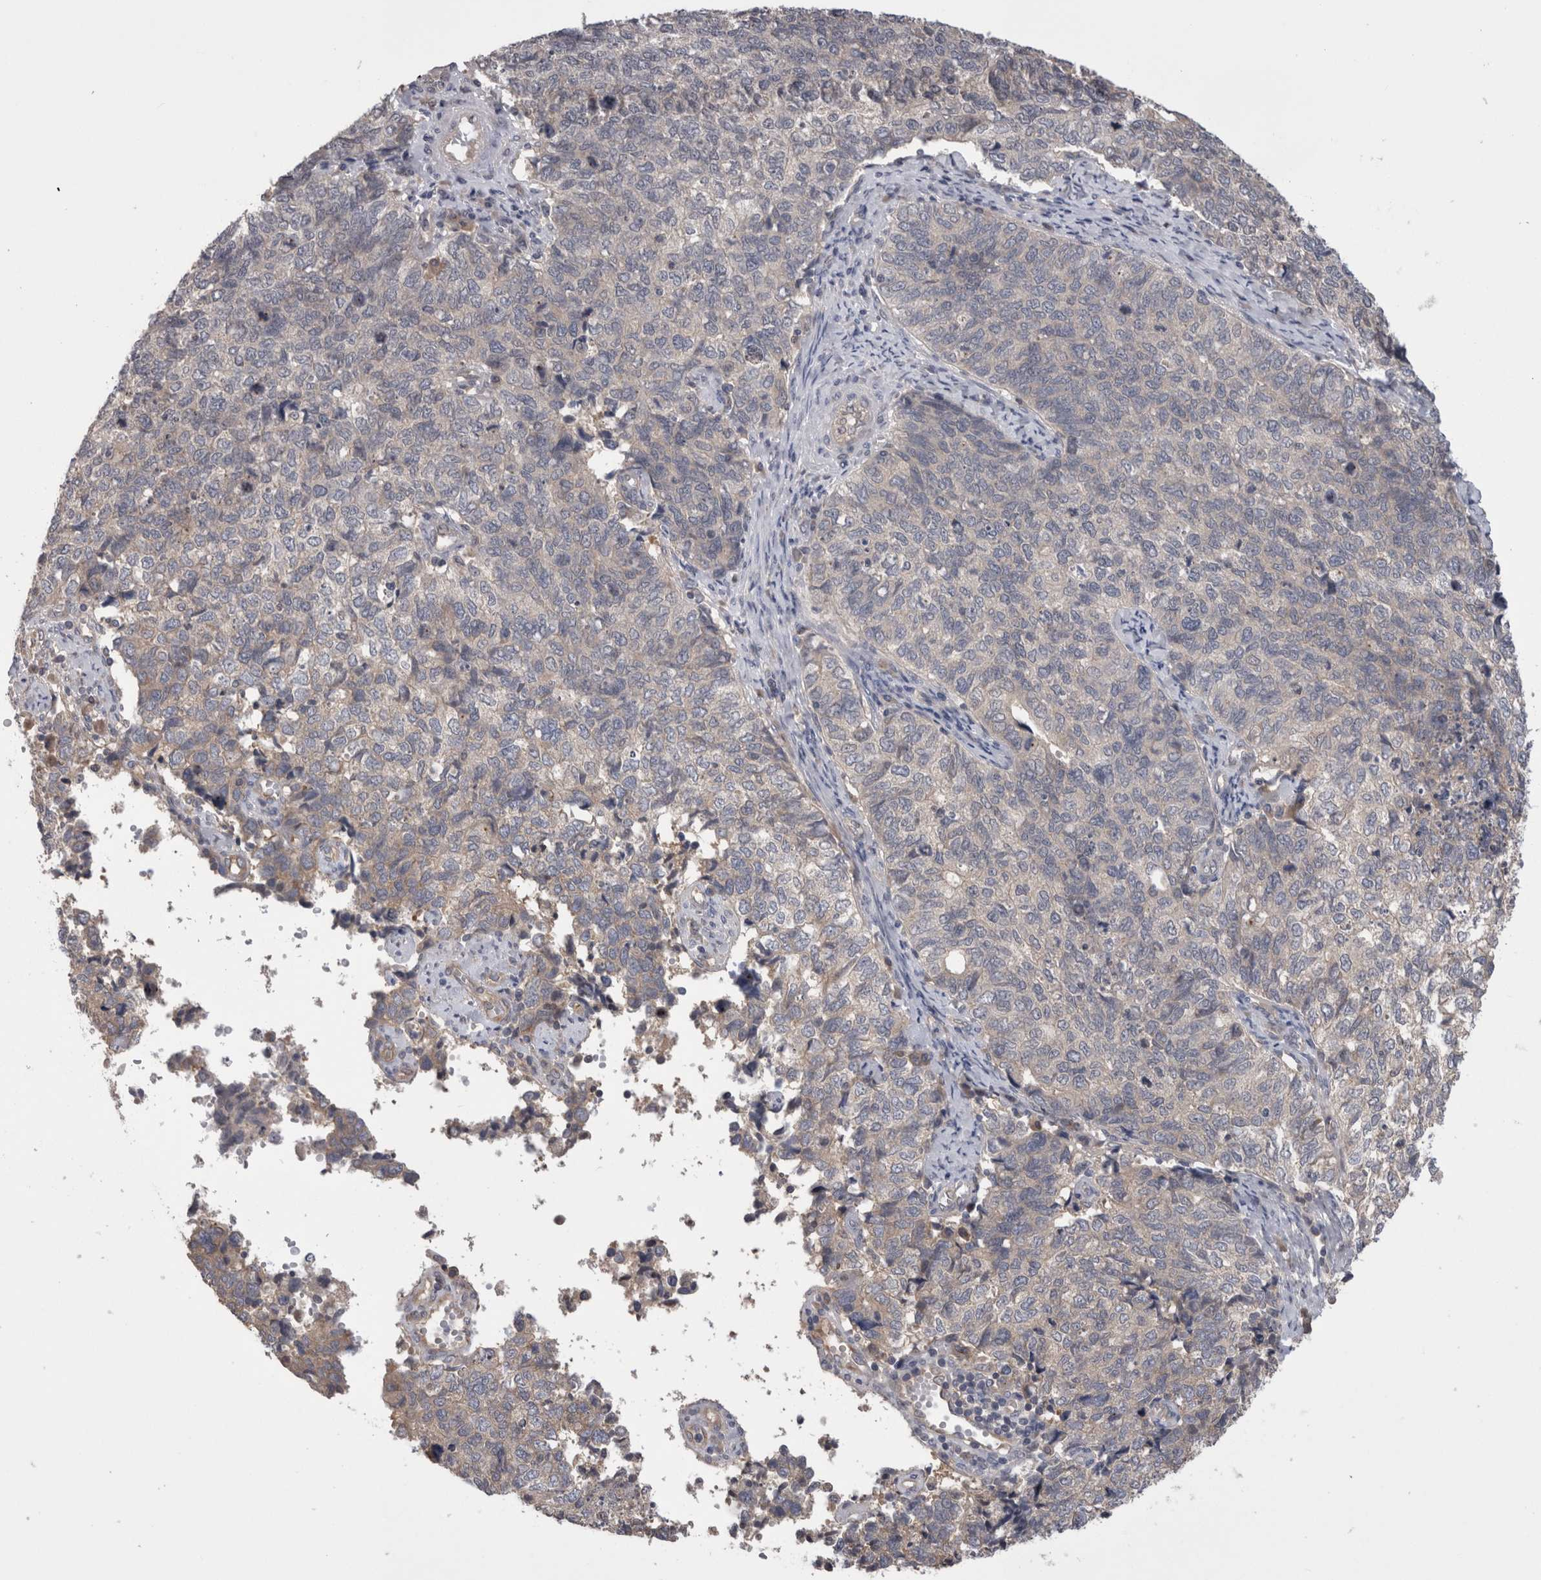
{"staining": {"intensity": "negative", "quantity": "none", "location": "none"}, "tissue": "cervical cancer", "cell_type": "Tumor cells", "image_type": "cancer", "snomed": [{"axis": "morphology", "description": "Squamous cell carcinoma, NOS"}, {"axis": "topography", "description": "Cervix"}], "caption": "Tumor cells show no significant protein positivity in cervical cancer (squamous cell carcinoma).", "gene": "DCTN6", "patient": {"sex": "female", "age": 63}}